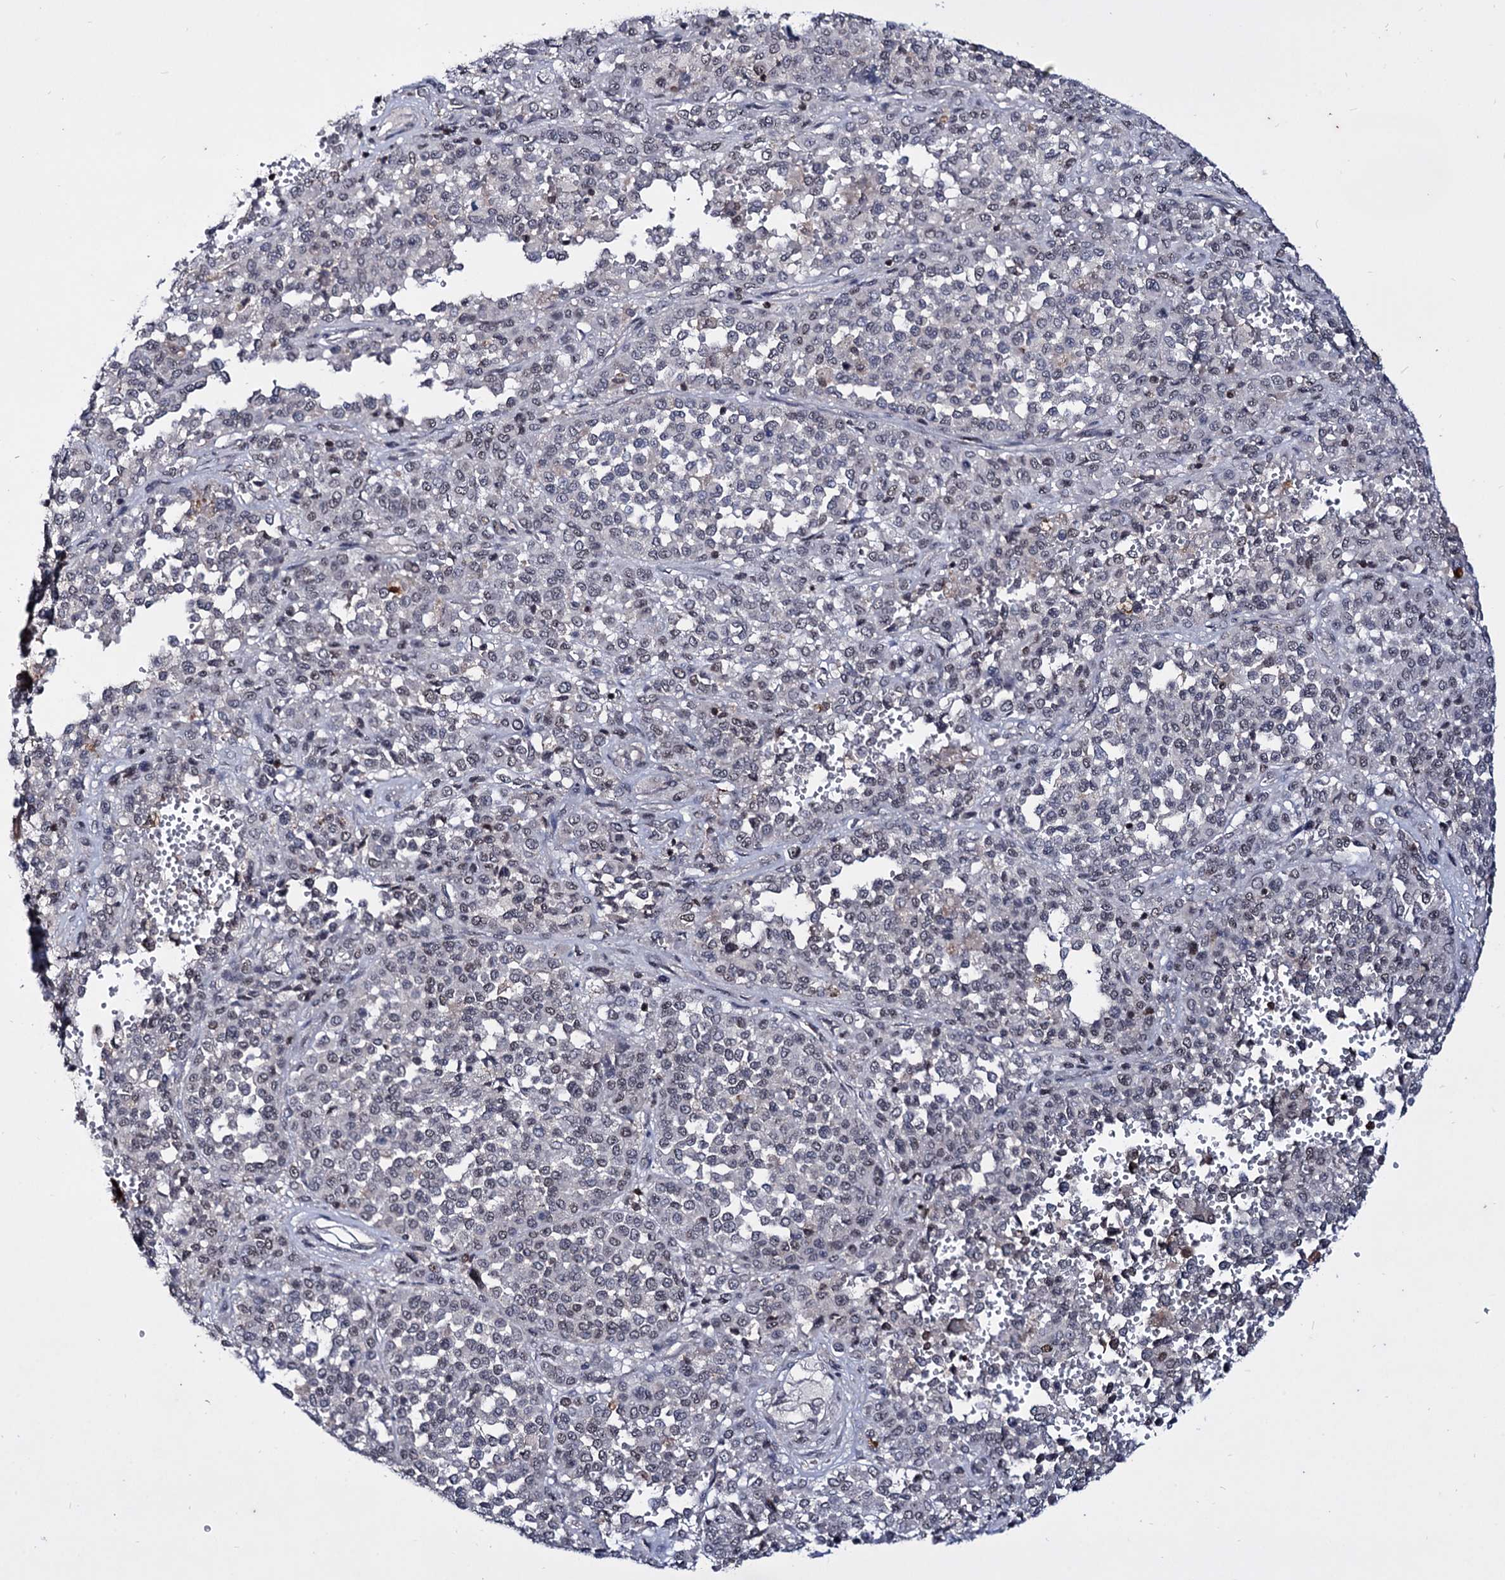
{"staining": {"intensity": "negative", "quantity": "none", "location": "none"}, "tissue": "melanoma", "cell_type": "Tumor cells", "image_type": "cancer", "snomed": [{"axis": "morphology", "description": "Malignant melanoma, Metastatic site"}, {"axis": "topography", "description": "Pancreas"}], "caption": "This is an IHC image of malignant melanoma (metastatic site). There is no staining in tumor cells.", "gene": "SMCHD1", "patient": {"sex": "female", "age": 30}}